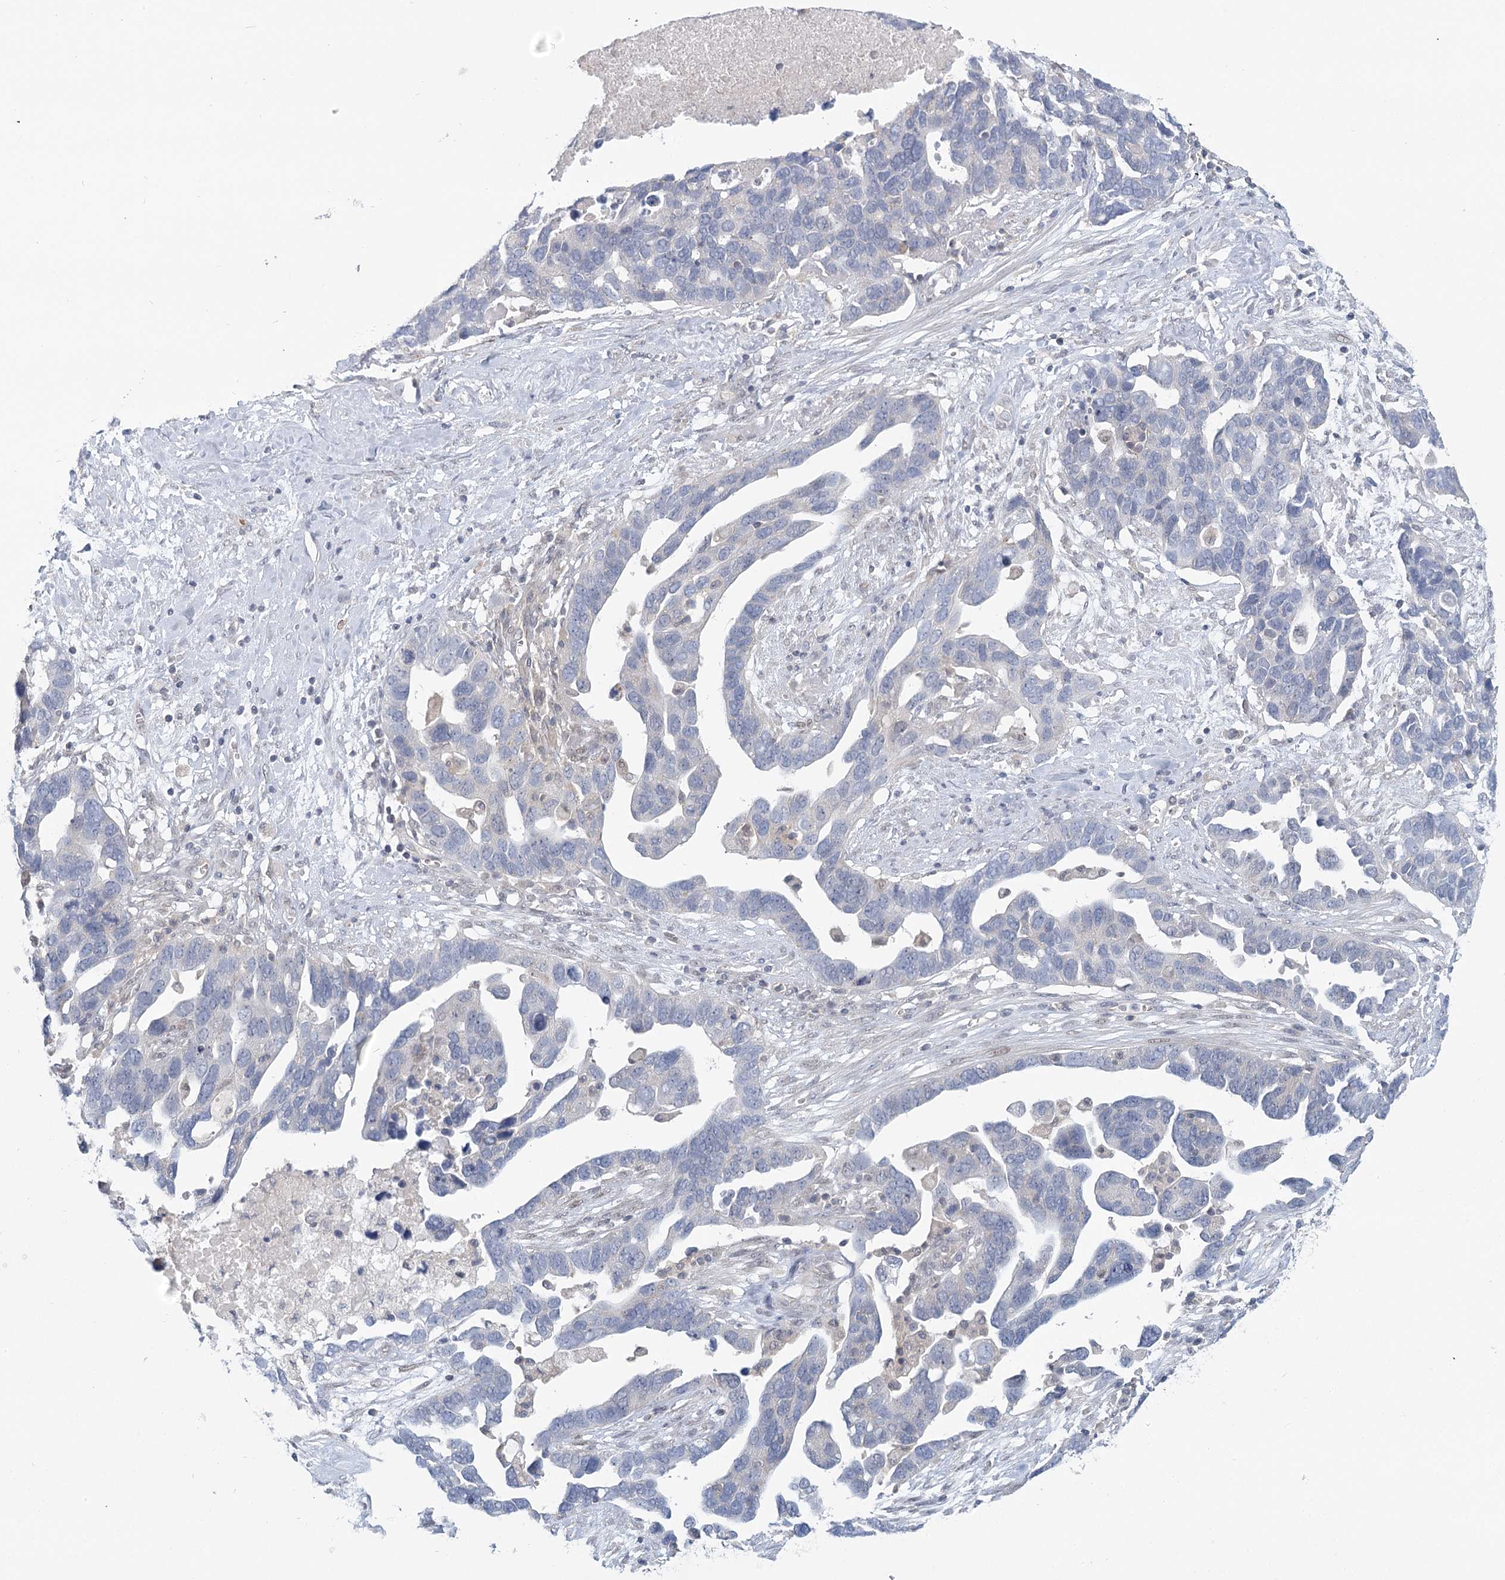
{"staining": {"intensity": "negative", "quantity": "none", "location": "none"}, "tissue": "ovarian cancer", "cell_type": "Tumor cells", "image_type": "cancer", "snomed": [{"axis": "morphology", "description": "Cystadenocarcinoma, serous, NOS"}, {"axis": "topography", "description": "Ovary"}], "caption": "There is no significant positivity in tumor cells of ovarian cancer.", "gene": "USP11", "patient": {"sex": "female", "age": 54}}